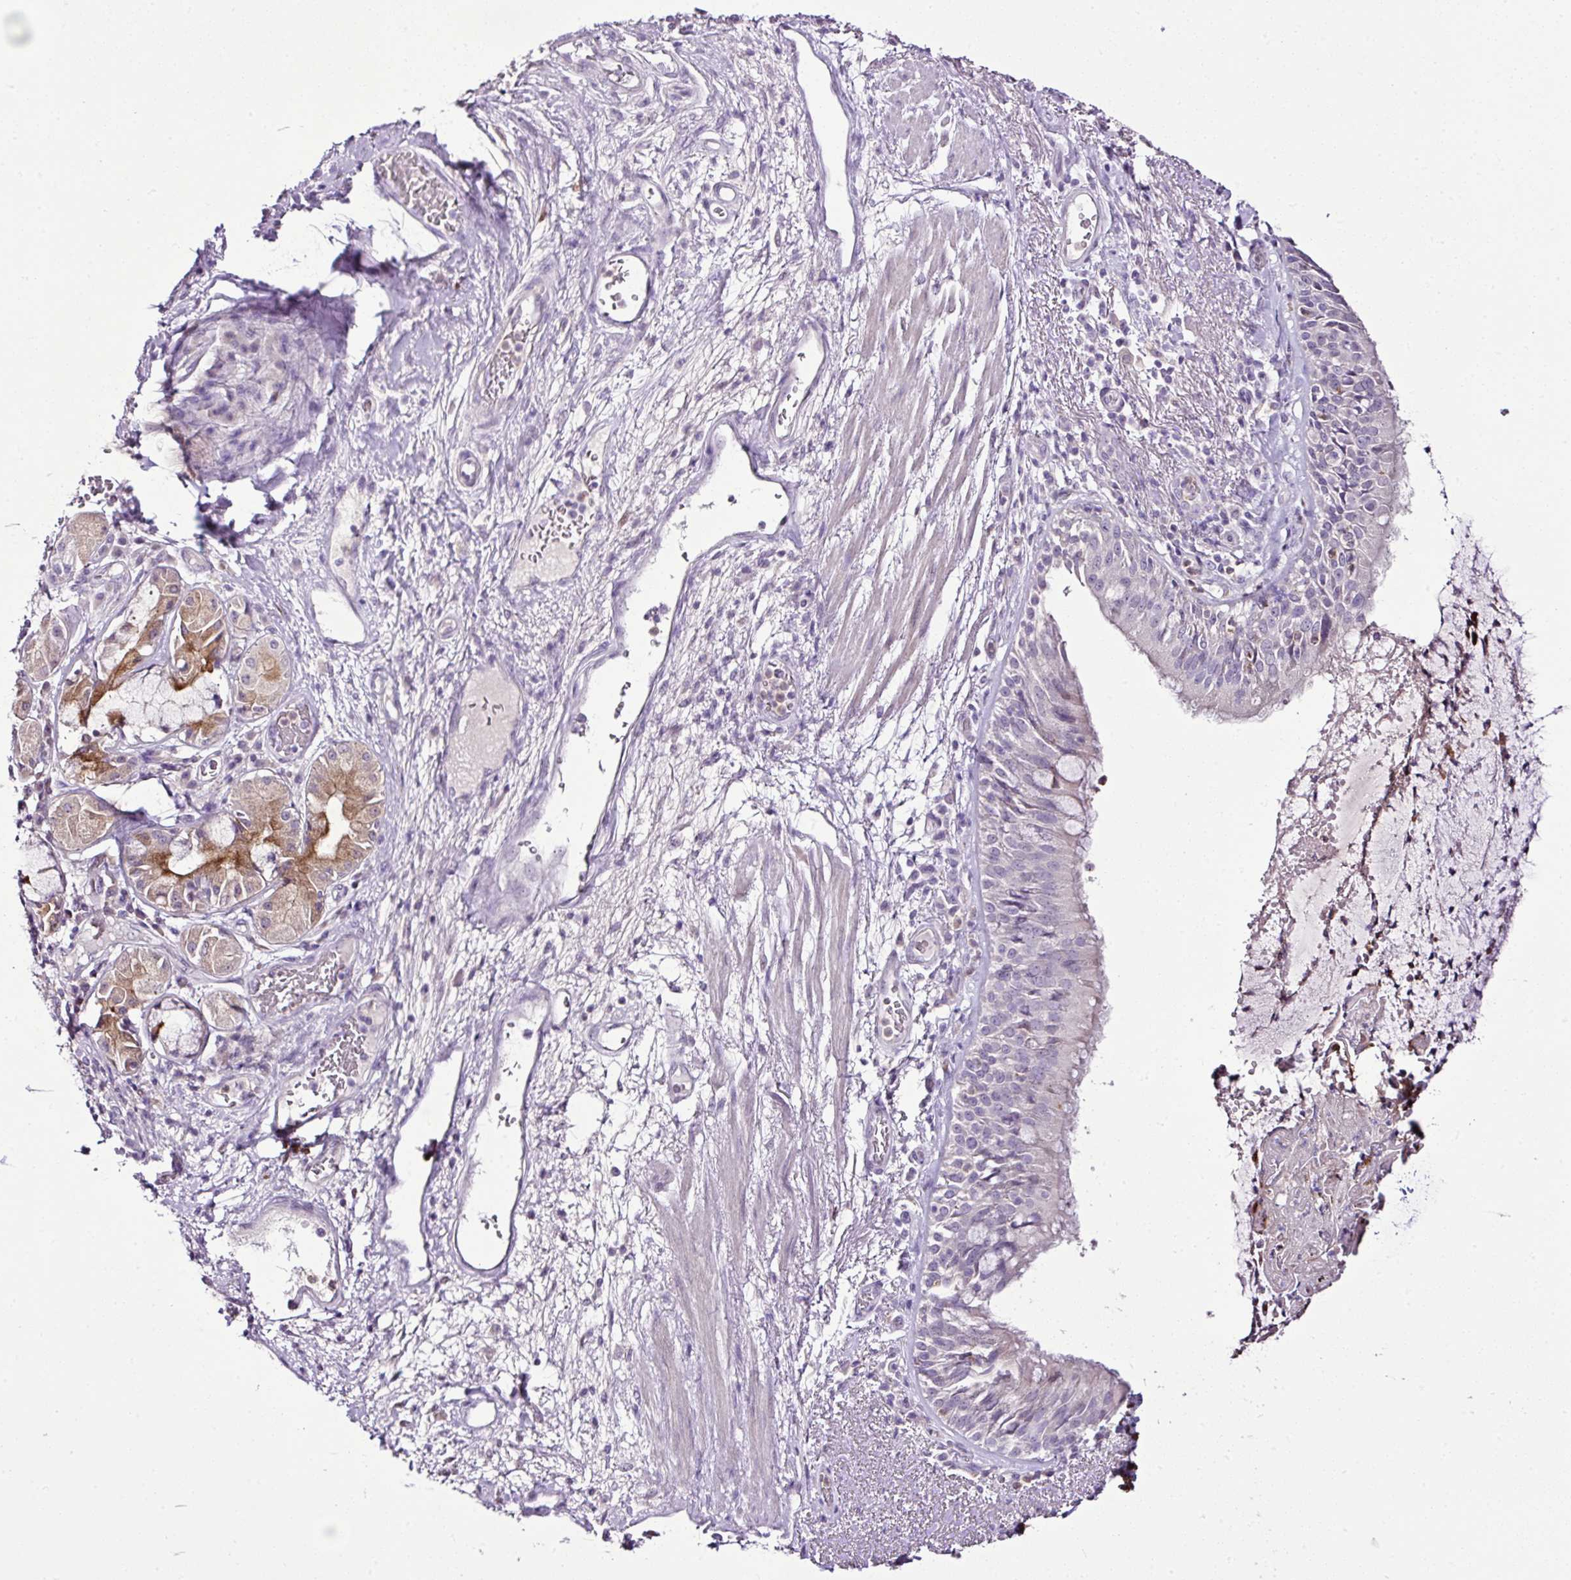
{"staining": {"intensity": "negative", "quantity": "none", "location": "none"}, "tissue": "bronchus", "cell_type": "Respiratory epithelial cells", "image_type": "normal", "snomed": [{"axis": "morphology", "description": "Normal tissue, NOS"}, {"axis": "topography", "description": "Cartilage tissue"}, {"axis": "topography", "description": "Bronchus"}], "caption": "Respiratory epithelial cells are negative for brown protein staining in normal bronchus. (Brightfield microscopy of DAB IHC at high magnification).", "gene": "ESR1", "patient": {"sex": "male", "age": 63}}